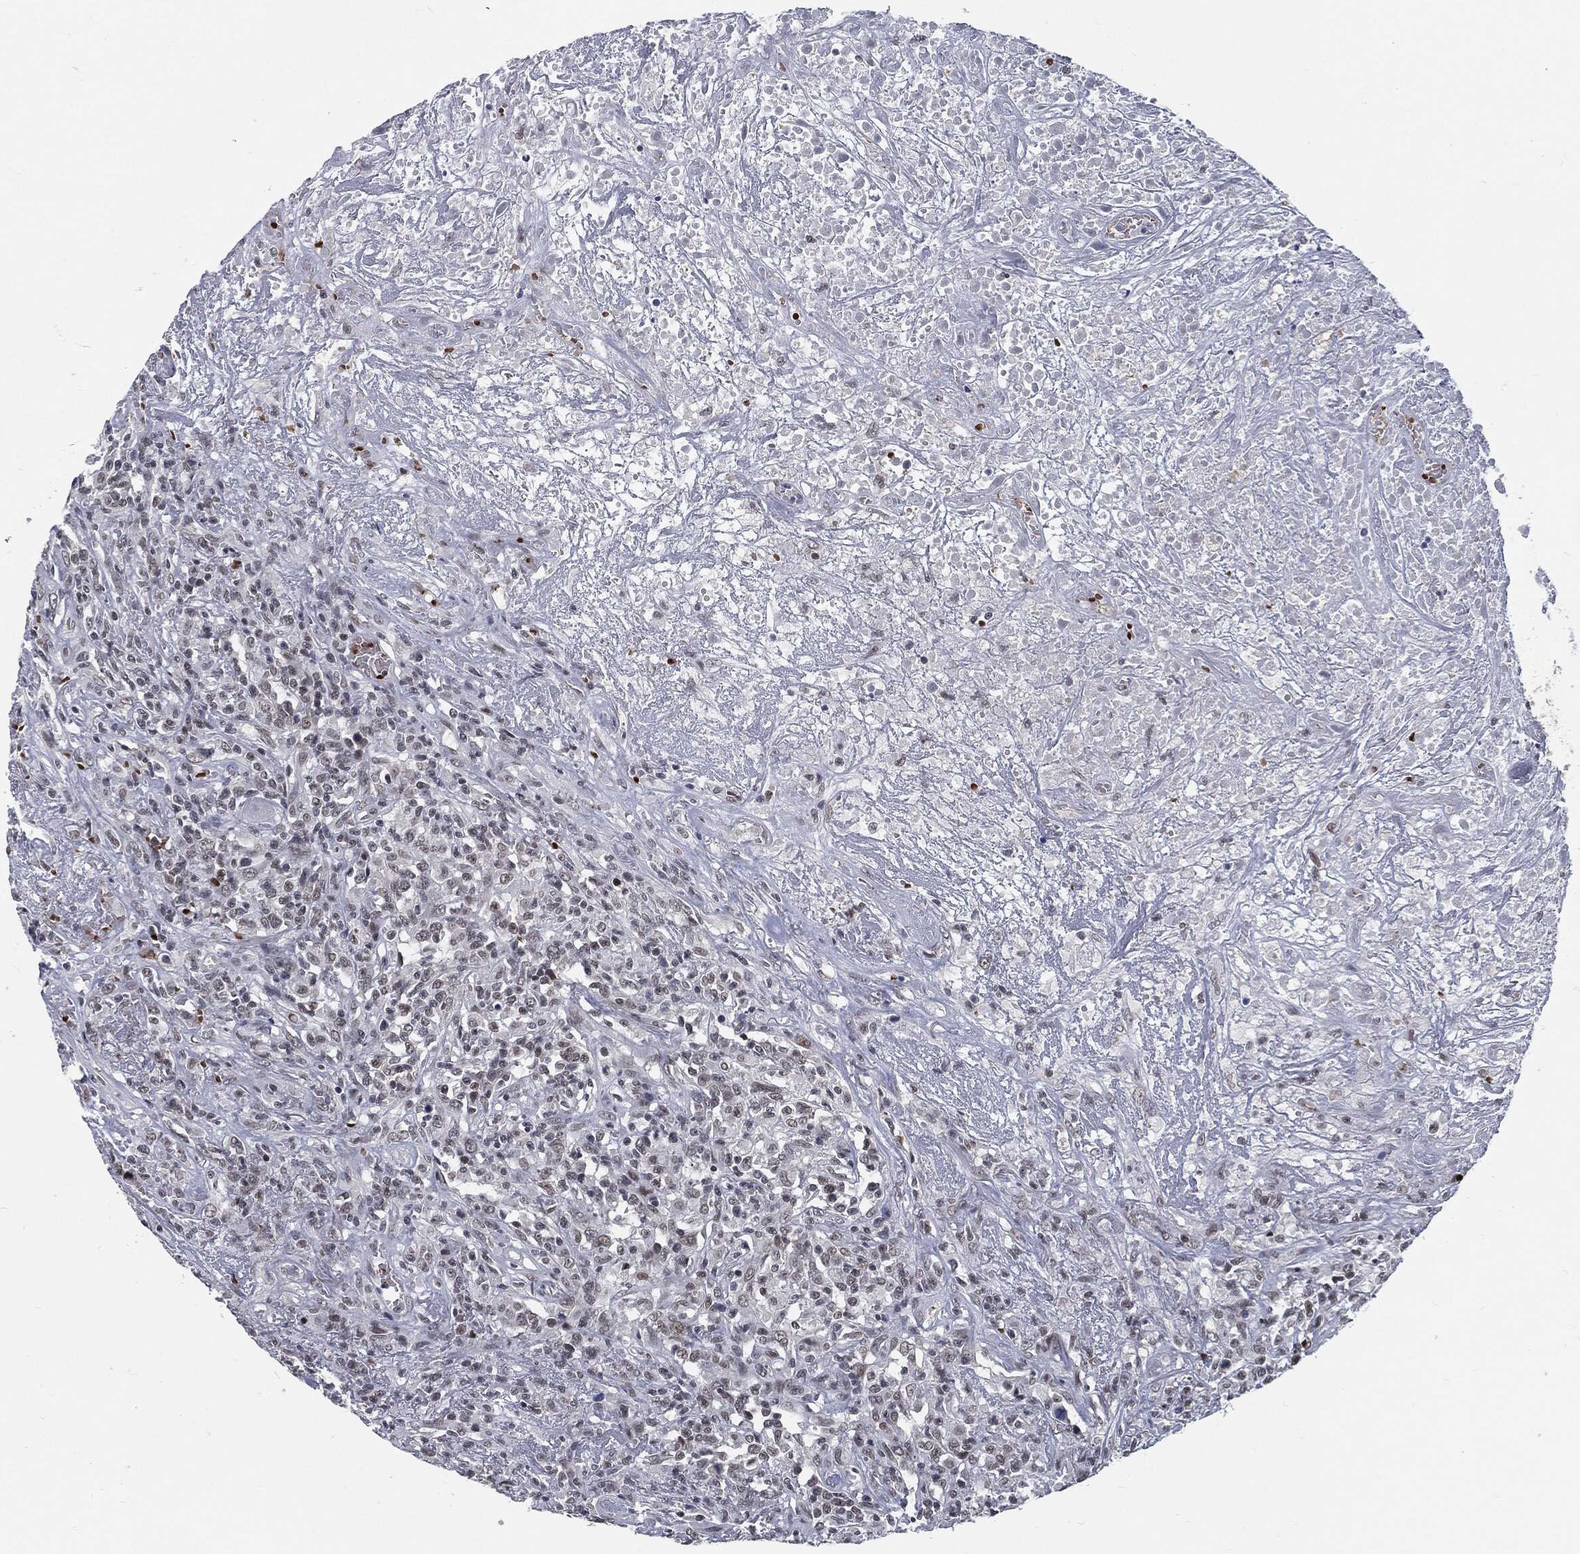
{"staining": {"intensity": "strong", "quantity": "<25%", "location": "nuclear"}, "tissue": "lymphoma", "cell_type": "Tumor cells", "image_type": "cancer", "snomed": [{"axis": "morphology", "description": "Malignant lymphoma, non-Hodgkin's type, High grade"}, {"axis": "topography", "description": "Lung"}], "caption": "High-grade malignant lymphoma, non-Hodgkin's type tissue exhibits strong nuclear staining in about <25% of tumor cells, visualized by immunohistochemistry.", "gene": "ANXA1", "patient": {"sex": "male", "age": 79}}